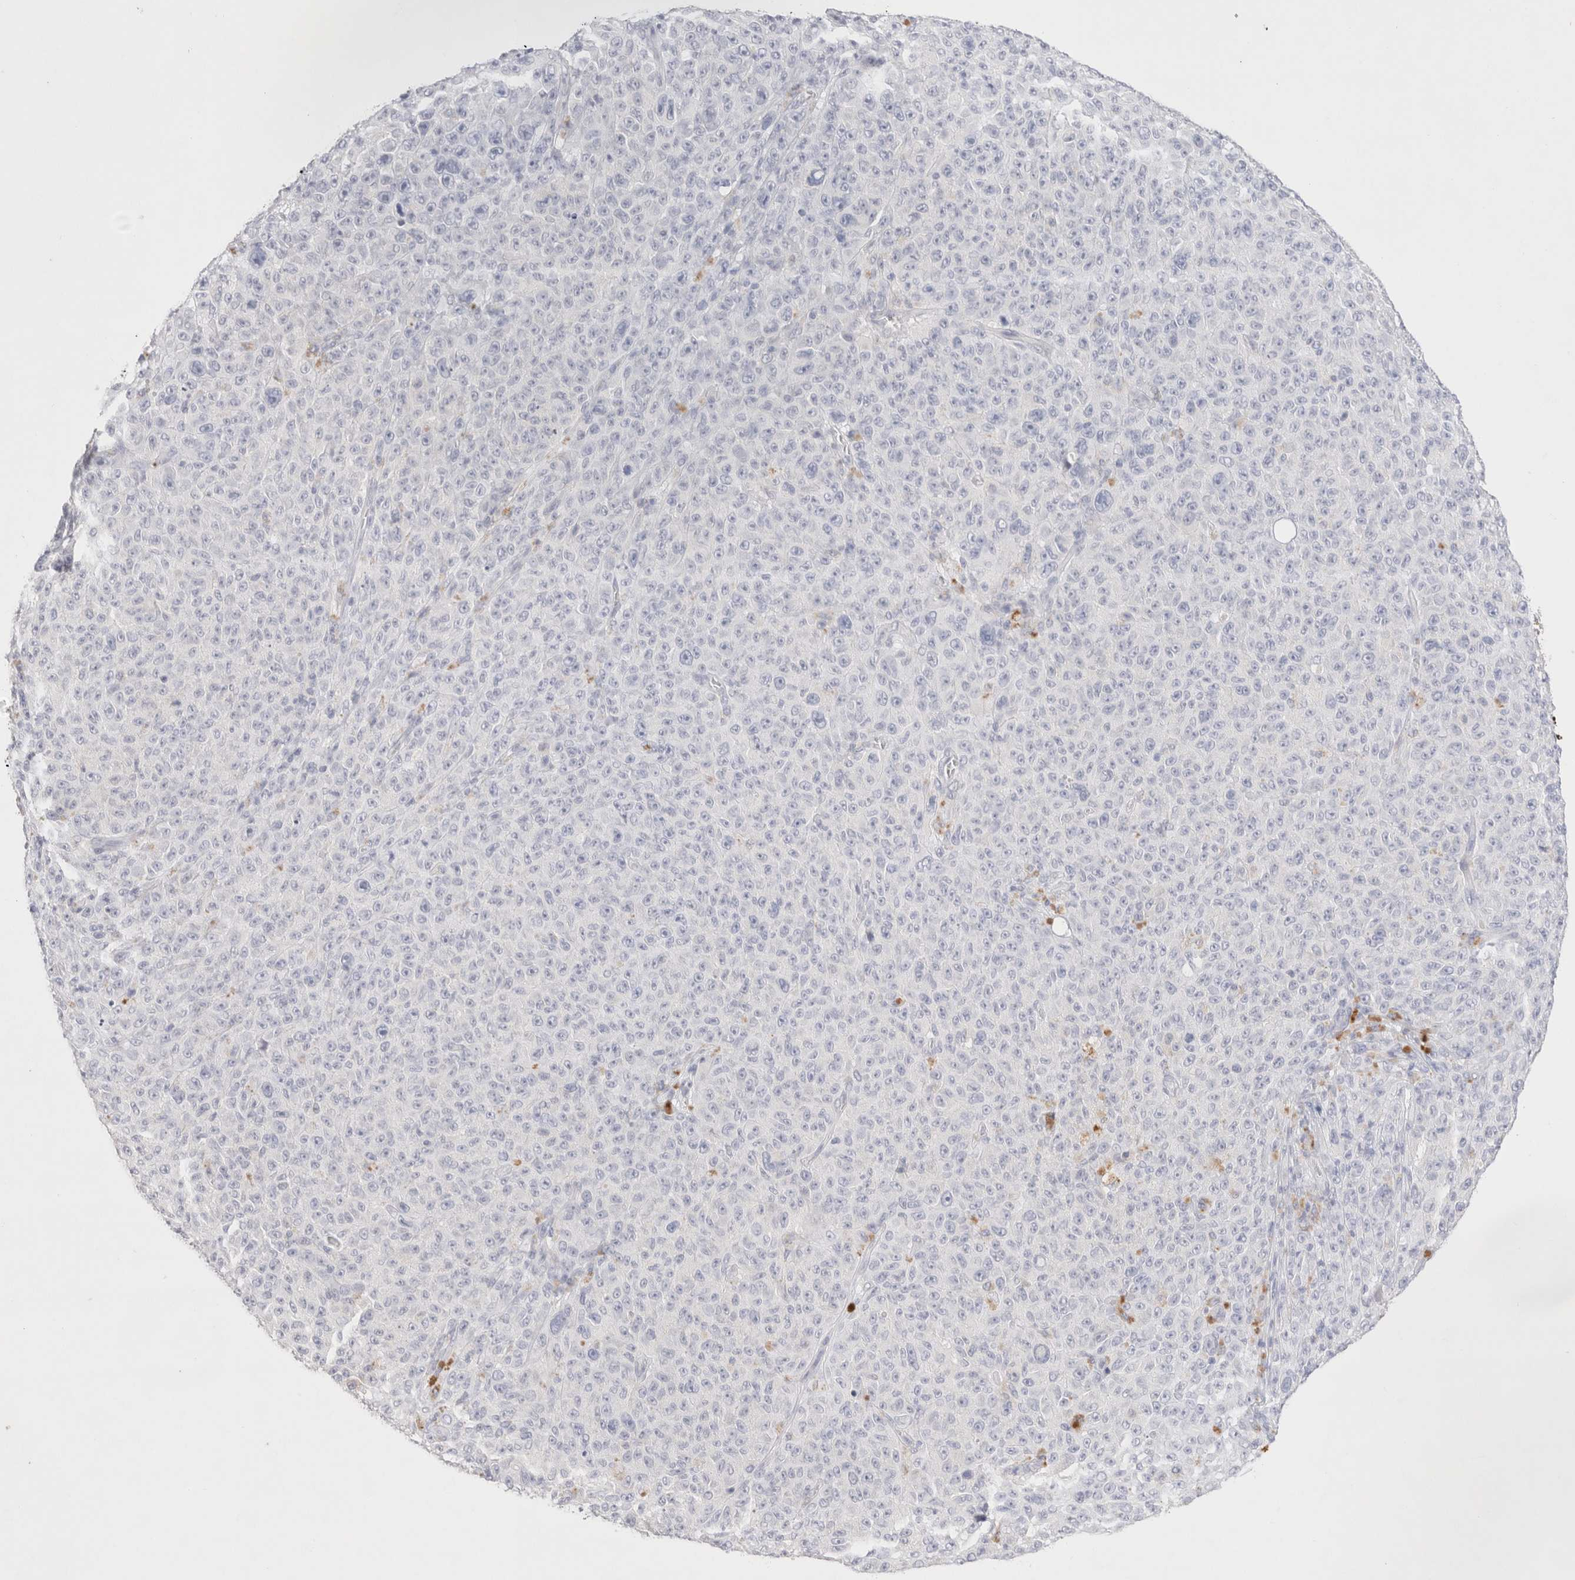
{"staining": {"intensity": "negative", "quantity": "none", "location": "none"}, "tissue": "melanoma", "cell_type": "Tumor cells", "image_type": "cancer", "snomed": [{"axis": "morphology", "description": "Malignant melanoma, NOS"}, {"axis": "topography", "description": "Skin"}], "caption": "Human malignant melanoma stained for a protein using immunohistochemistry (IHC) demonstrates no positivity in tumor cells.", "gene": "EPCAM", "patient": {"sex": "female", "age": 82}}